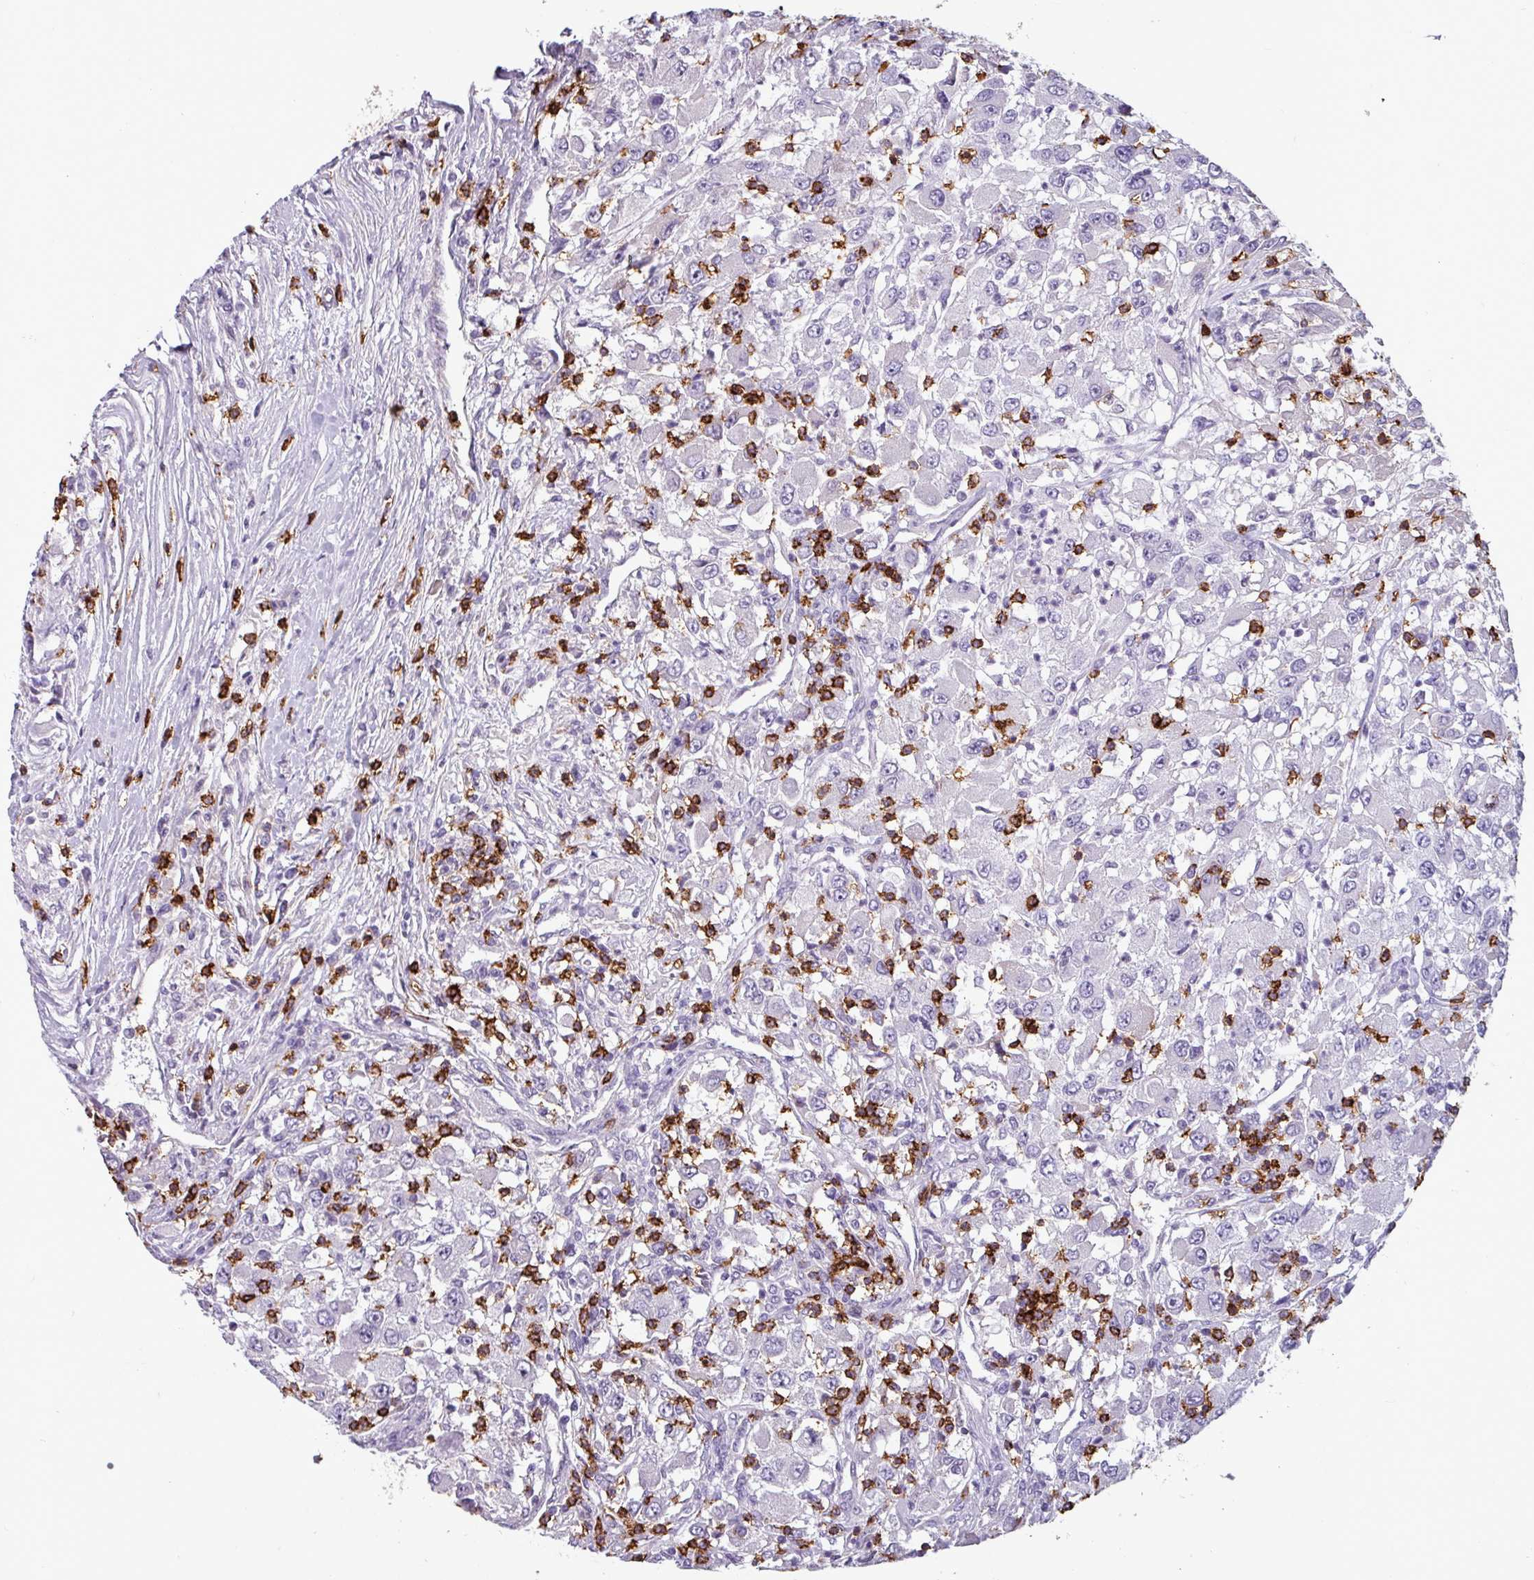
{"staining": {"intensity": "negative", "quantity": "none", "location": "none"}, "tissue": "renal cancer", "cell_type": "Tumor cells", "image_type": "cancer", "snomed": [{"axis": "morphology", "description": "Adenocarcinoma, NOS"}, {"axis": "topography", "description": "Kidney"}], "caption": "Tumor cells are negative for brown protein staining in adenocarcinoma (renal).", "gene": "CD8A", "patient": {"sex": "female", "age": 67}}